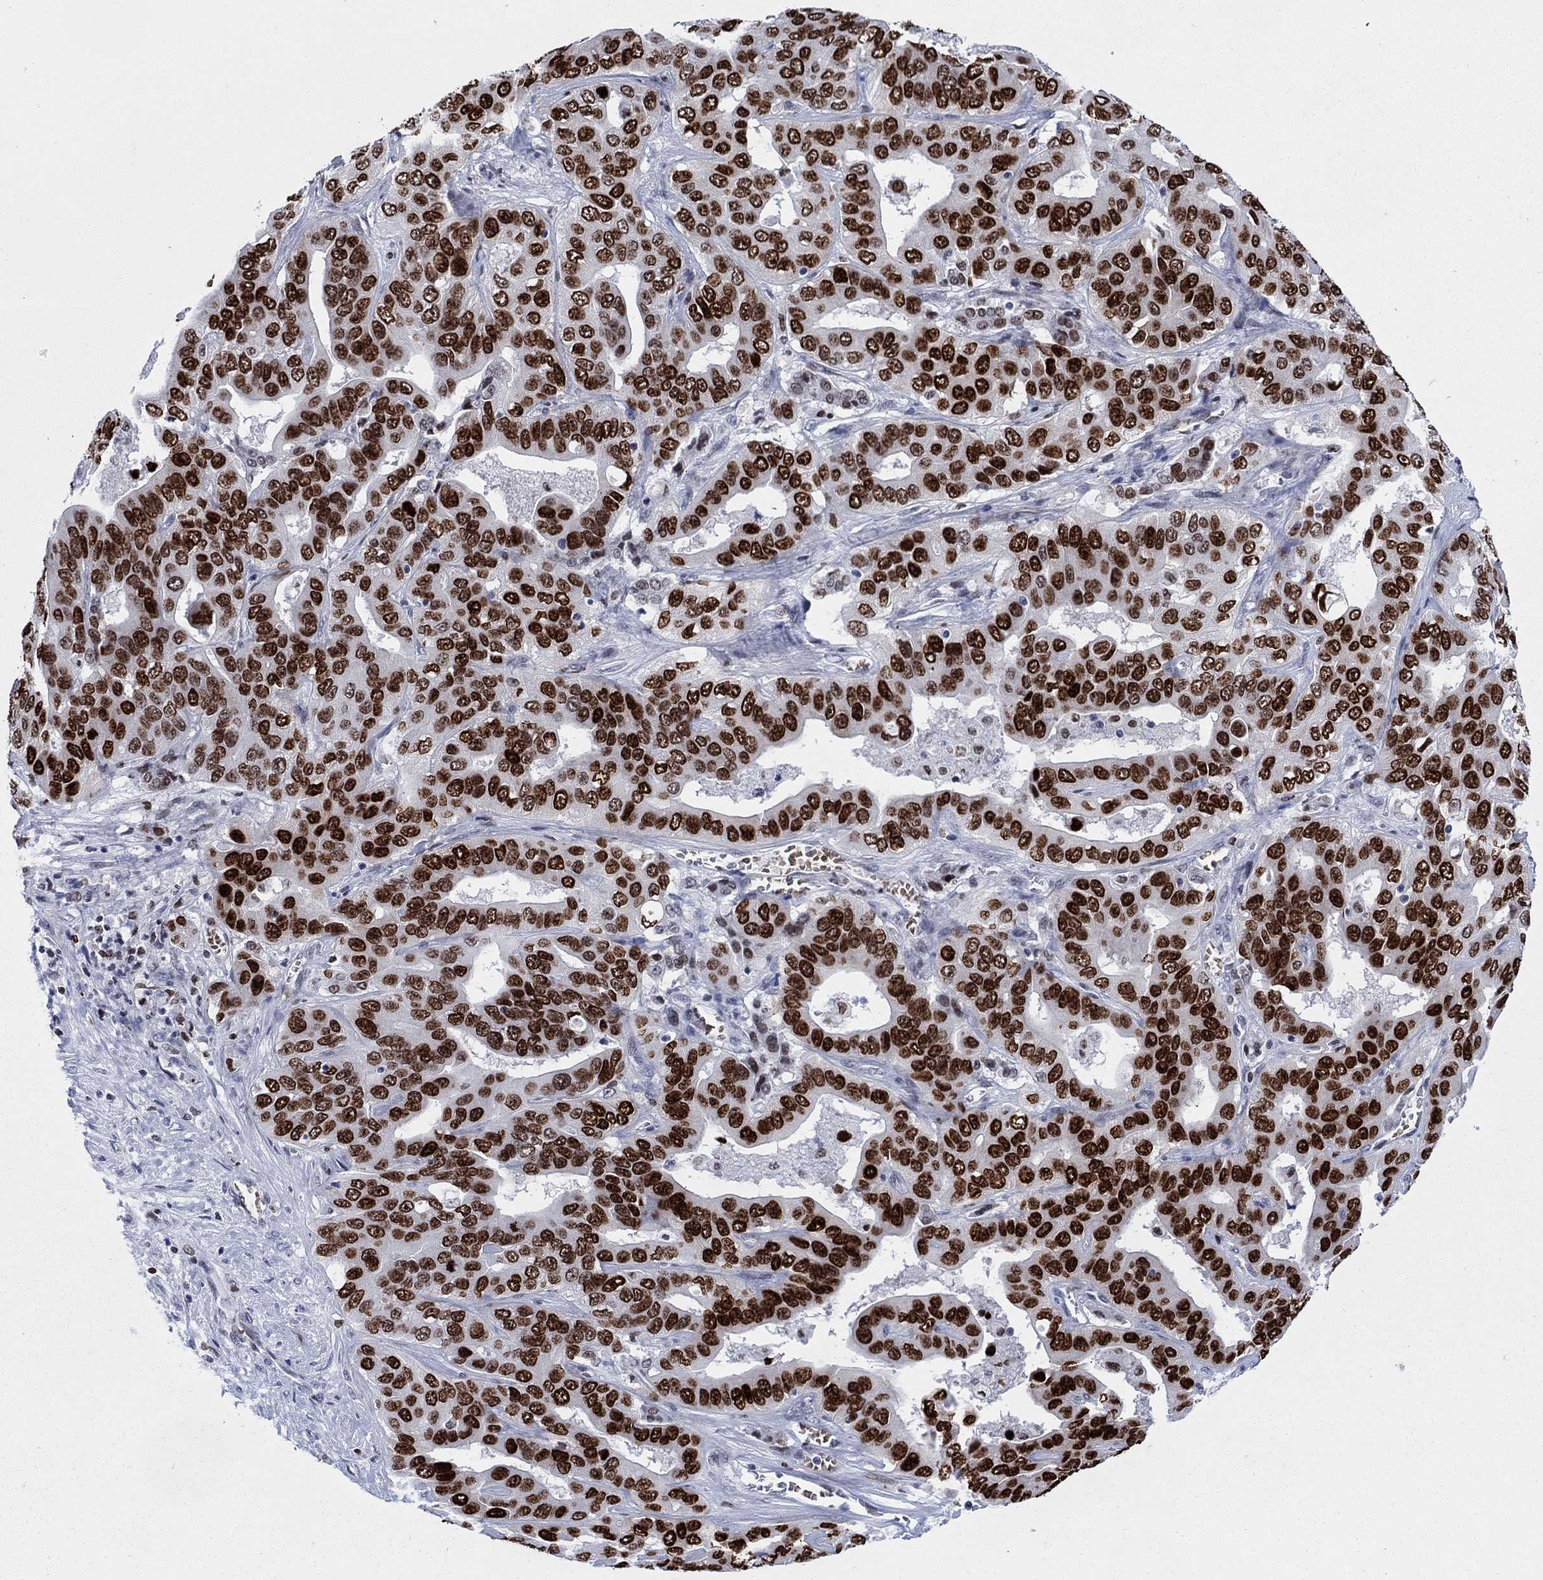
{"staining": {"intensity": "strong", "quantity": ">75%", "location": "nuclear"}, "tissue": "liver cancer", "cell_type": "Tumor cells", "image_type": "cancer", "snomed": [{"axis": "morphology", "description": "Cholangiocarcinoma"}, {"axis": "topography", "description": "Liver"}], "caption": "This photomicrograph shows immunohistochemistry (IHC) staining of liver cancer, with high strong nuclear staining in approximately >75% of tumor cells.", "gene": "HMGA1", "patient": {"sex": "female", "age": 52}}